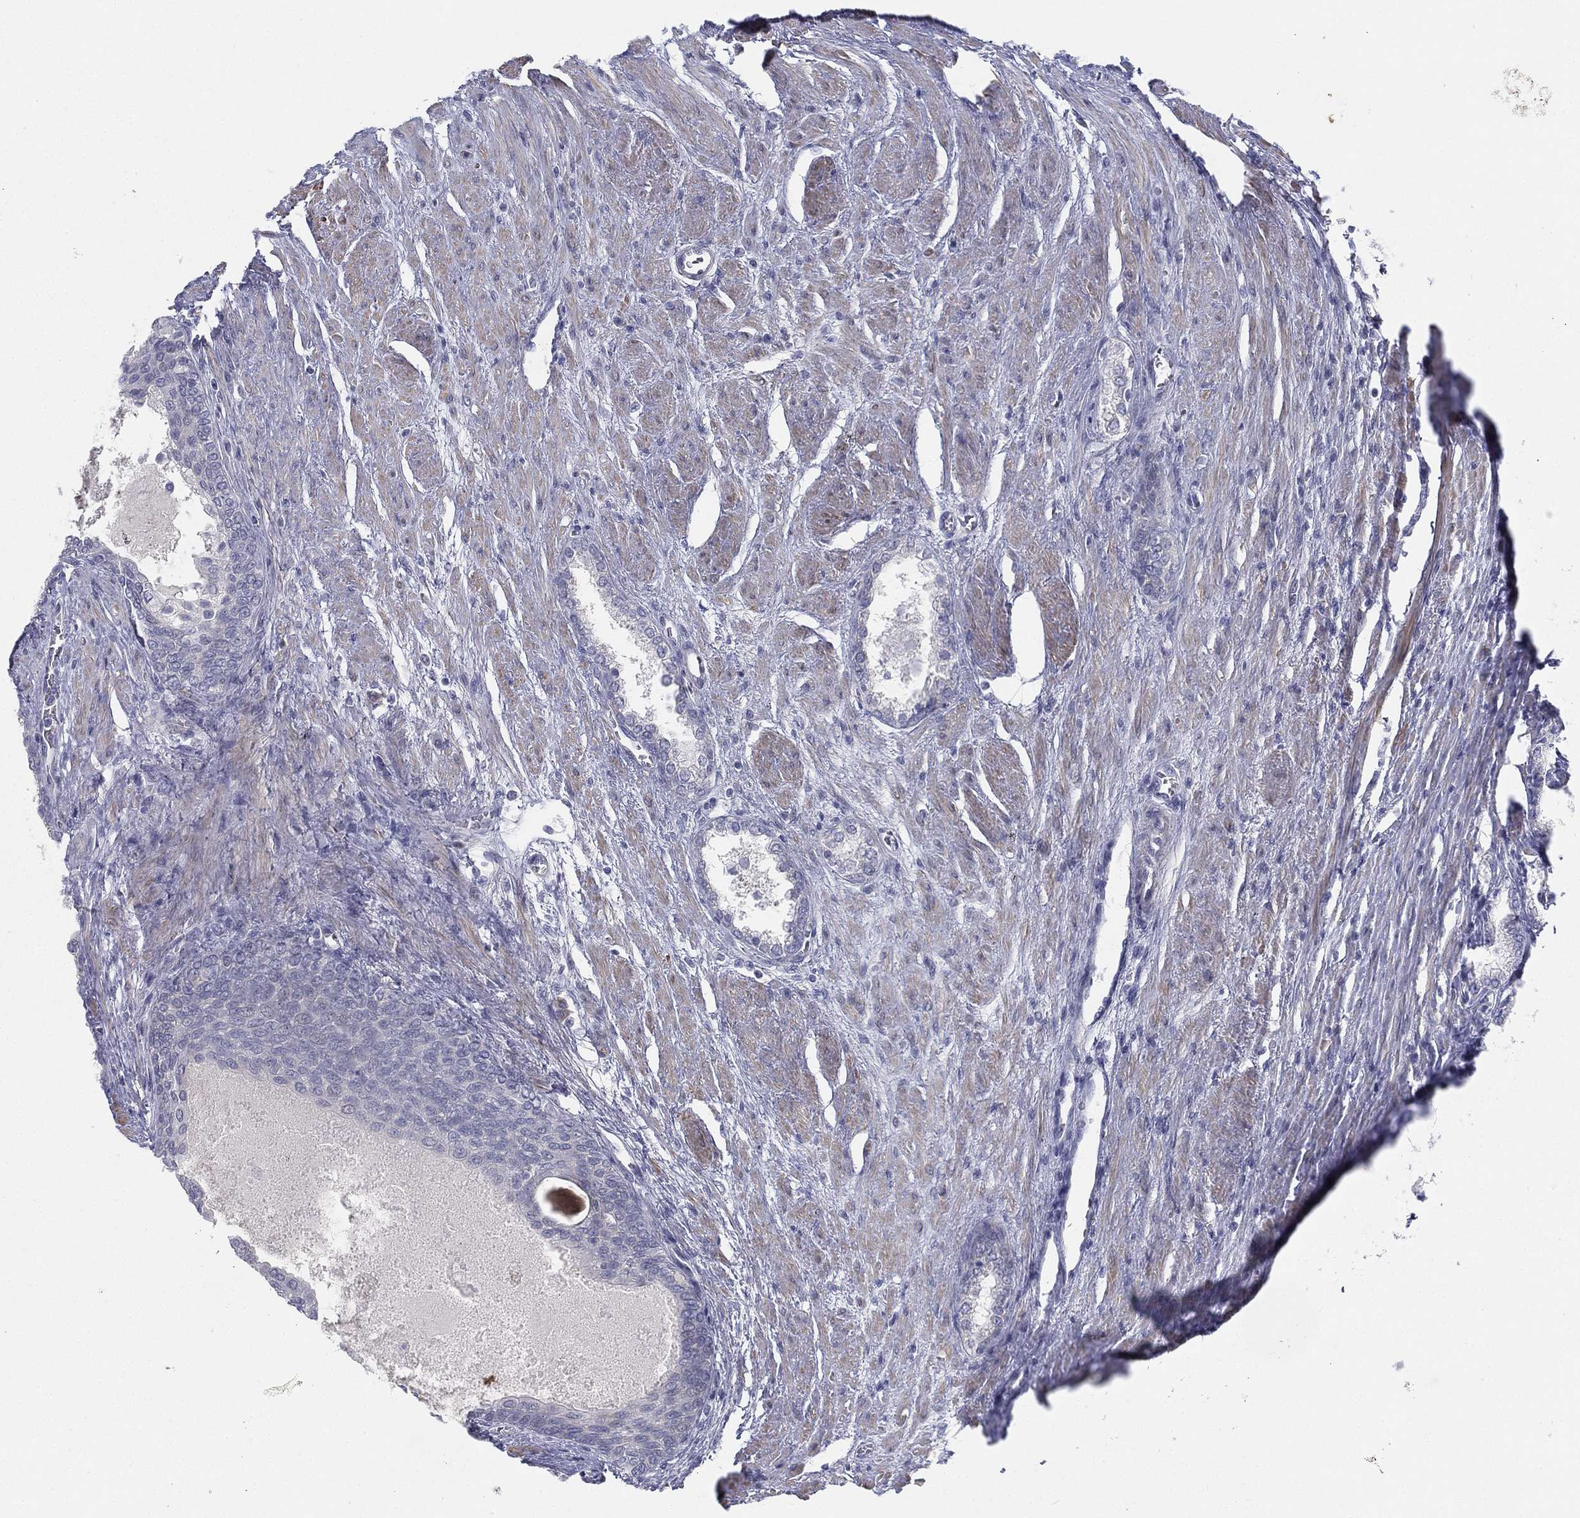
{"staining": {"intensity": "negative", "quantity": "none", "location": "none"}, "tissue": "prostate cancer", "cell_type": "Tumor cells", "image_type": "cancer", "snomed": [{"axis": "morphology", "description": "Adenocarcinoma, NOS"}, {"axis": "topography", "description": "Prostate and seminal vesicle, NOS"}, {"axis": "topography", "description": "Prostate"}], "caption": "Micrograph shows no significant protein positivity in tumor cells of prostate adenocarcinoma.", "gene": "HEATR4", "patient": {"sex": "male", "age": 62}}